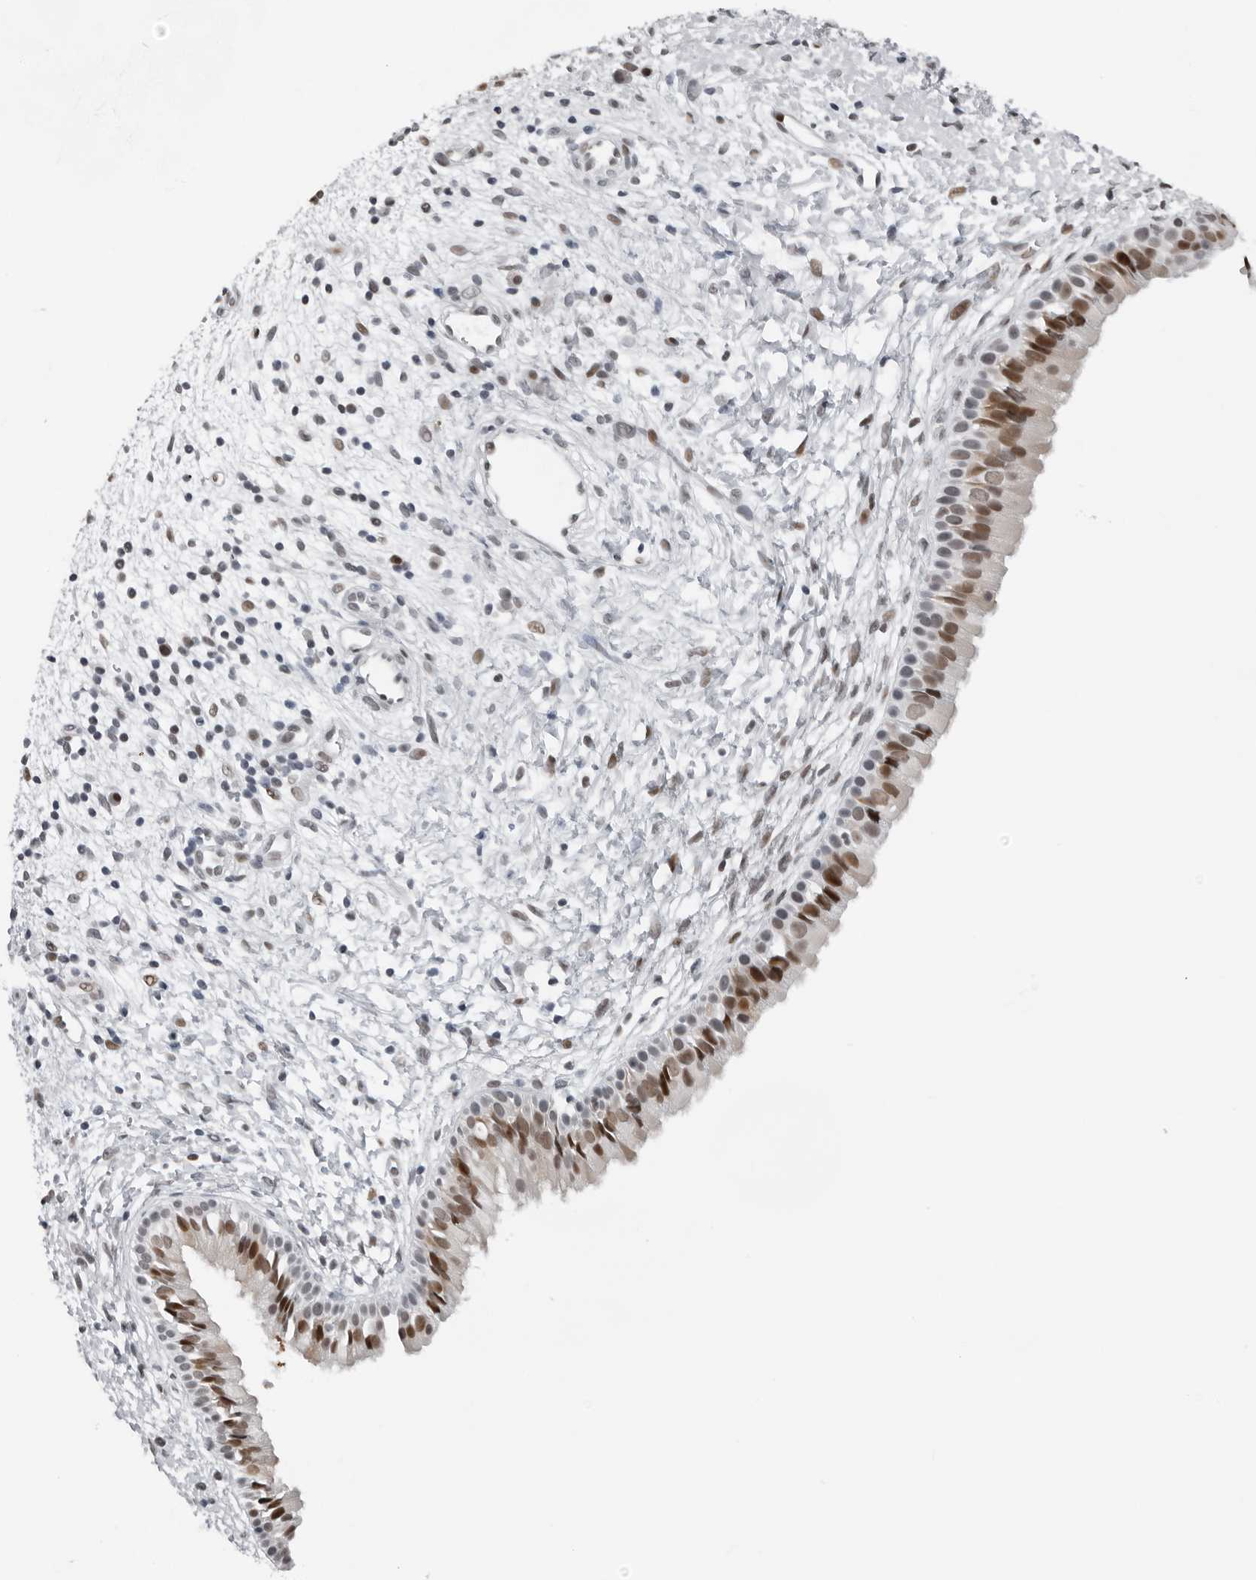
{"staining": {"intensity": "strong", "quantity": "25%-75%", "location": "nuclear"}, "tissue": "nasopharynx", "cell_type": "Respiratory epithelial cells", "image_type": "normal", "snomed": [{"axis": "morphology", "description": "Normal tissue, NOS"}, {"axis": "topography", "description": "Nasopharynx"}], "caption": "An IHC image of normal tissue is shown. Protein staining in brown highlights strong nuclear positivity in nasopharynx within respiratory epithelial cells. The staining is performed using DAB brown chromogen to label protein expression. The nuclei are counter-stained blue using hematoxylin.", "gene": "PPP1R42", "patient": {"sex": "male", "age": 22}}